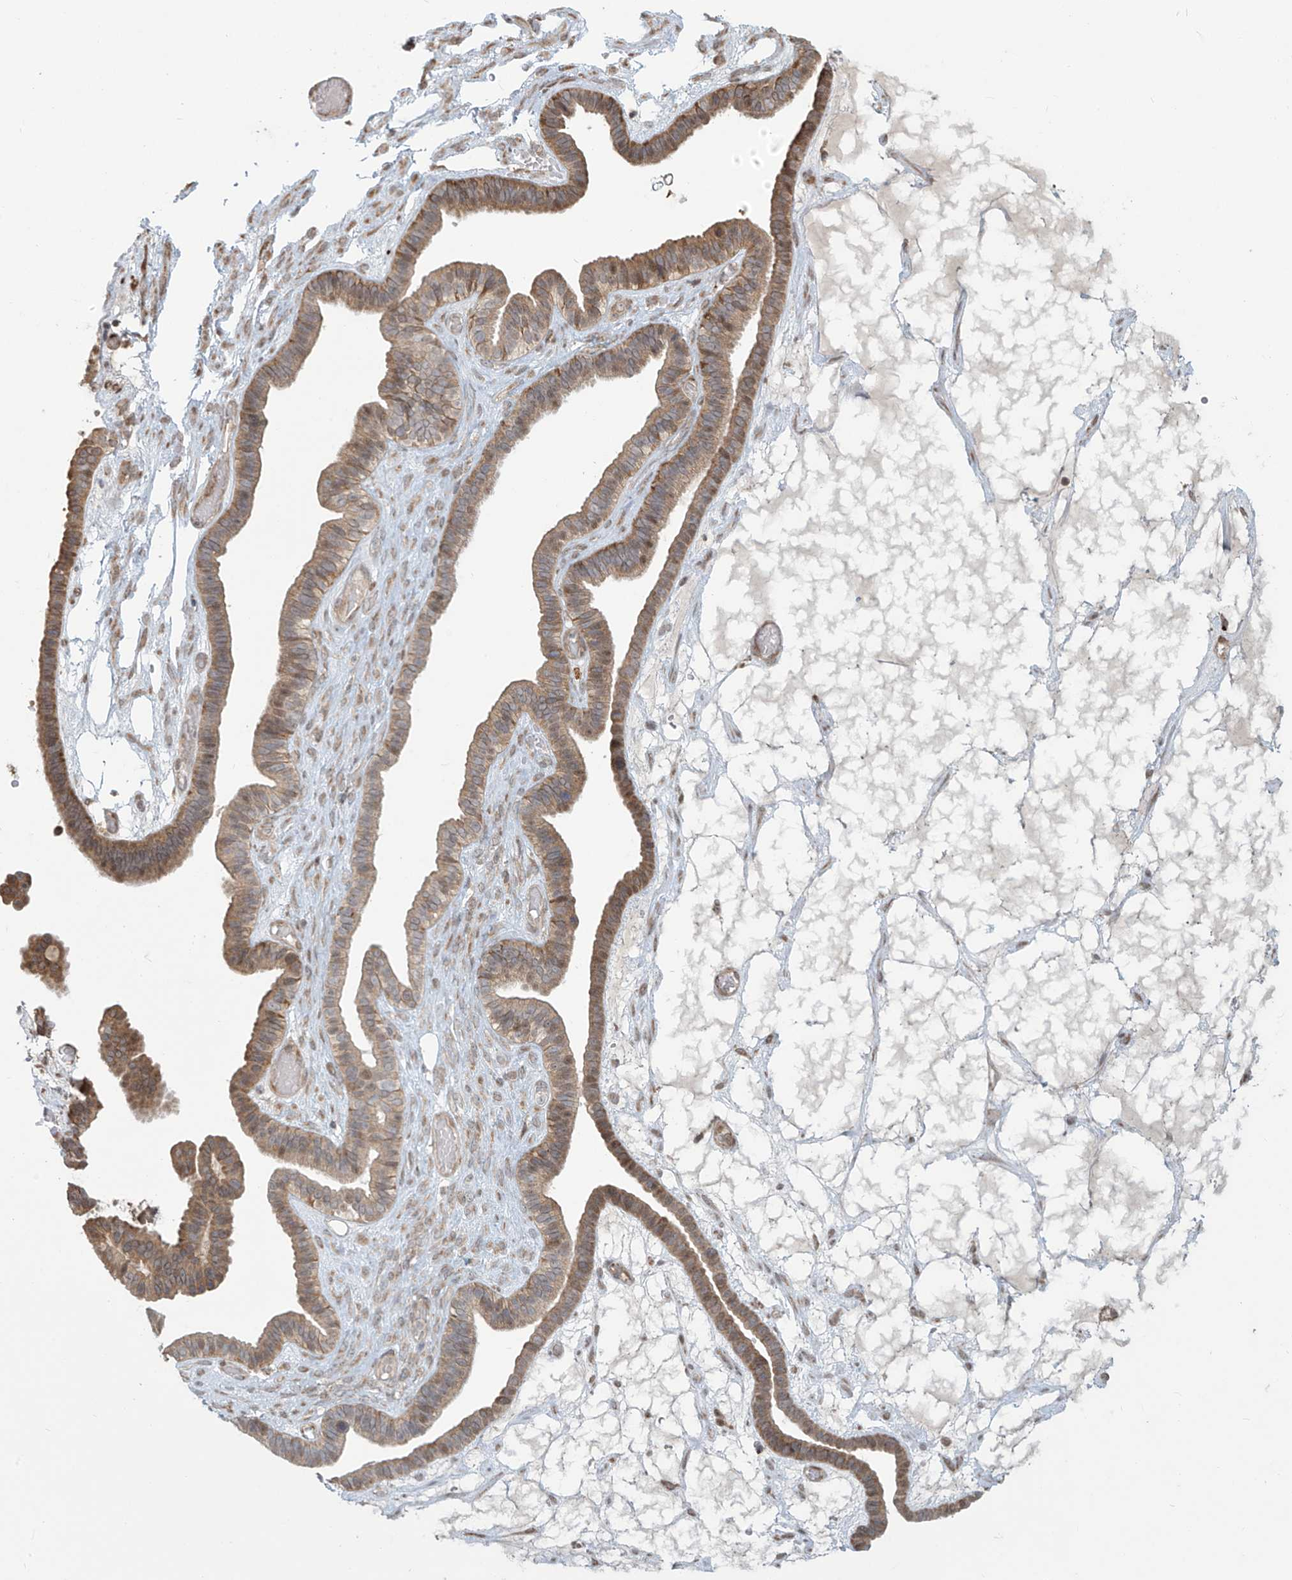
{"staining": {"intensity": "moderate", "quantity": ">75%", "location": "cytoplasmic/membranous"}, "tissue": "ovarian cancer", "cell_type": "Tumor cells", "image_type": "cancer", "snomed": [{"axis": "morphology", "description": "Cystadenocarcinoma, serous, NOS"}, {"axis": "topography", "description": "Ovary"}], "caption": "This is a photomicrograph of immunohistochemistry staining of serous cystadenocarcinoma (ovarian), which shows moderate staining in the cytoplasmic/membranous of tumor cells.", "gene": "PLEKHM3", "patient": {"sex": "female", "age": 56}}